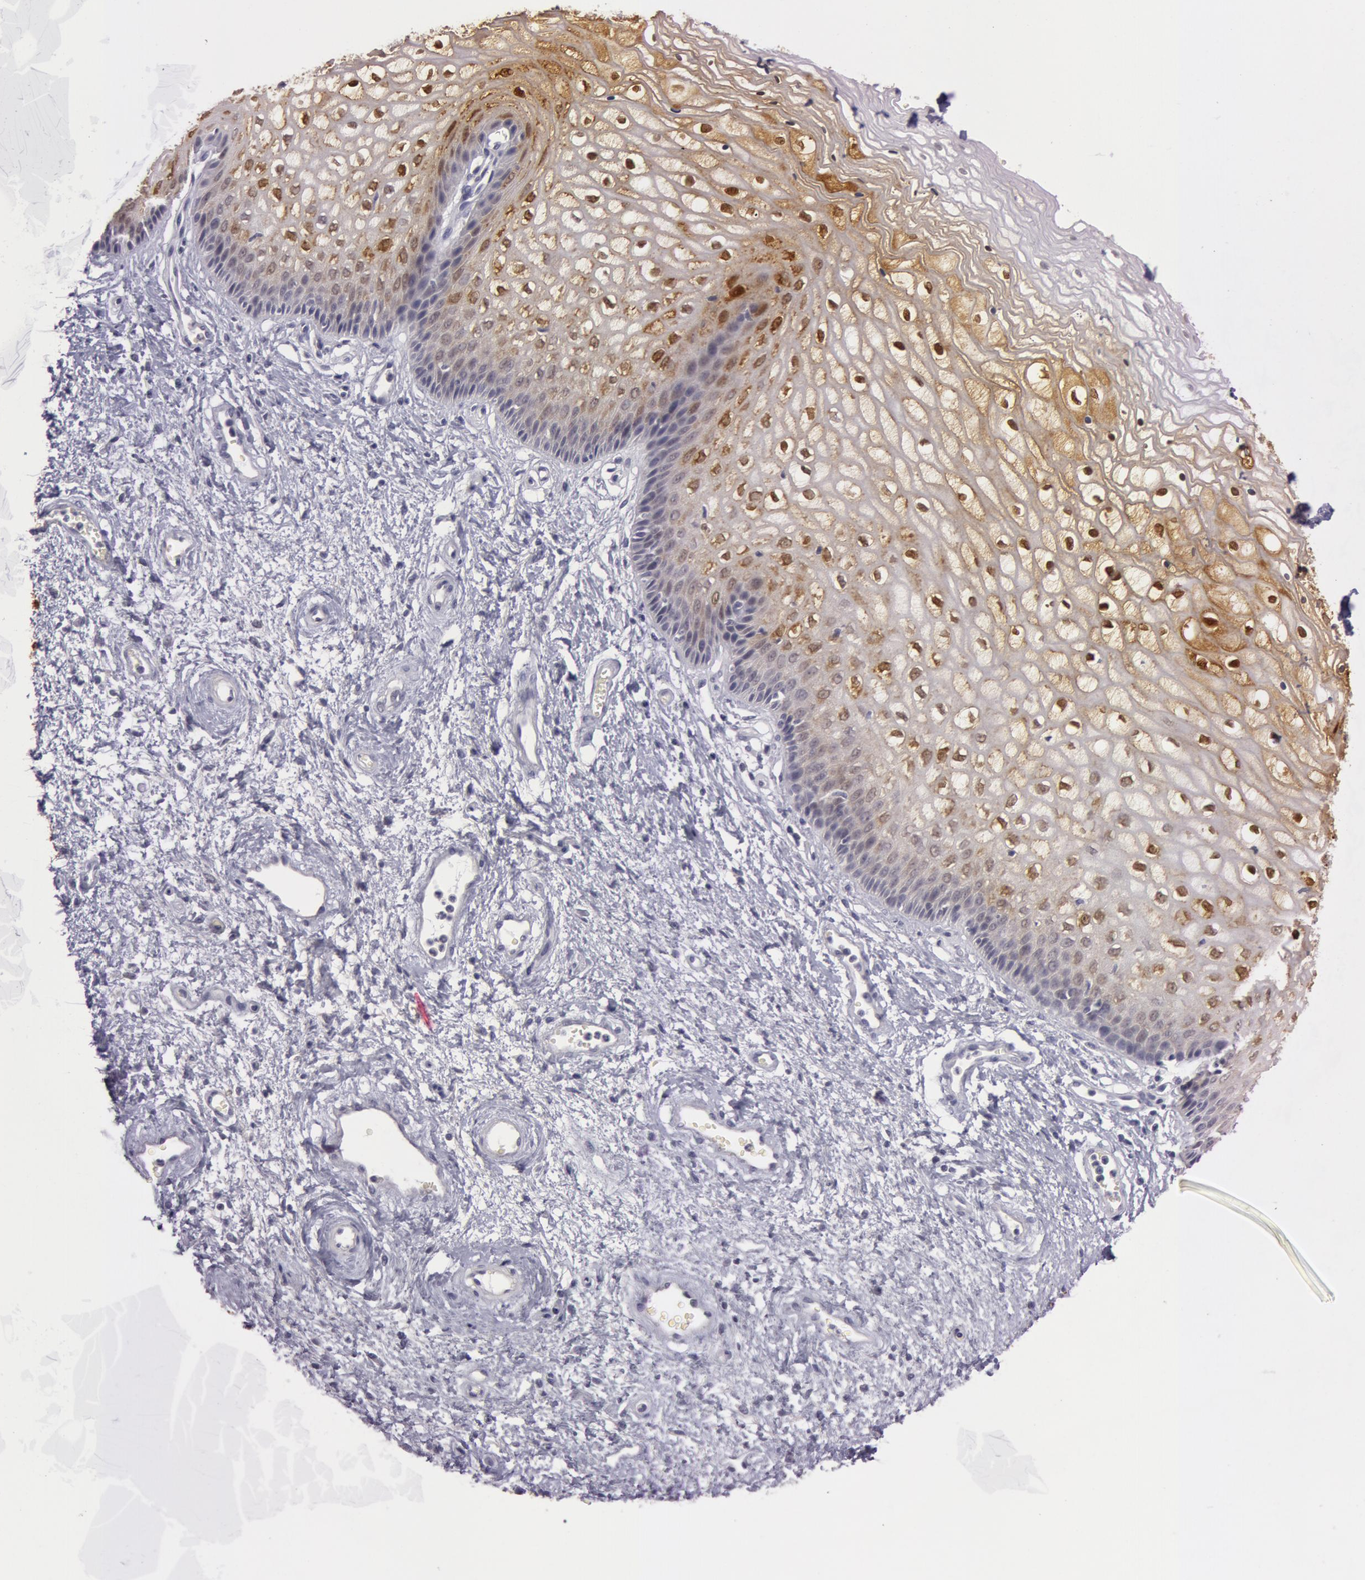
{"staining": {"intensity": "moderate", "quantity": ">75%", "location": "nuclear"}, "tissue": "vagina", "cell_type": "Squamous epithelial cells", "image_type": "normal", "snomed": [{"axis": "morphology", "description": "Normal tissue, NOS"}, {"axis": "topography", "description": "Vagina"}], "caption": "Human vagina stained with a brown dye exhibits moderate nuclear positive staining in about >75% of squamous epithelial cells.", "gene": "IL1RN", "patient": {"sex": "female", "age": 34}}